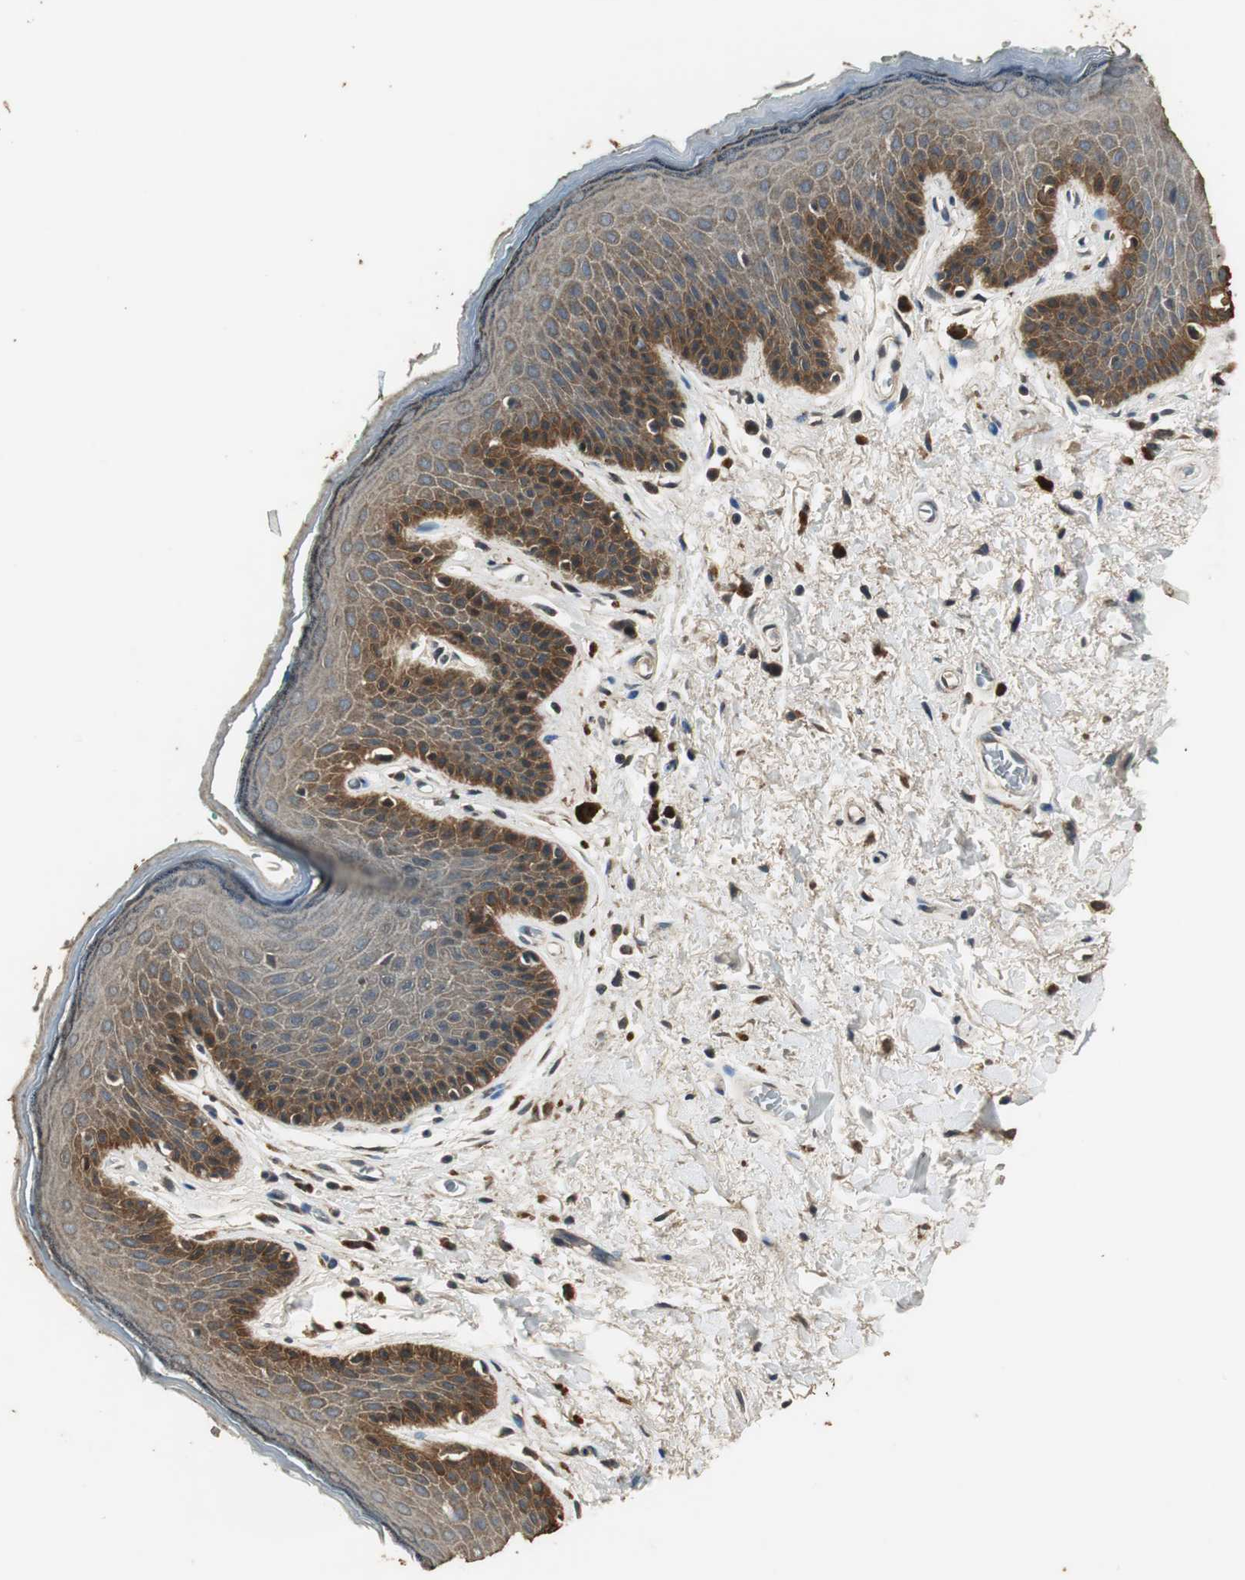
{"staining": {"intensity": "strong", "quantity": ">75%", "location": "cytoplasmic/membranous"}, "tissue": "skin", "cell_type": "Epidermal cells", "image_type": "normal", "snomed": [{"axis": "morphology", "description": "Normal tissue, NOS"}, {"axis": "topography", "description": "Anal"}], "caption": "DAB immunohistochemical staining of benign skin shows strong cytoplasmic/membranous protein positivity in about >75% of epidermal cells. Using DAB (brown) and hematoxylin (blue) stains, captured at high magnification using brightfield microscopy.", "gene": "TMPRSS4", "patient": {"sex": "male", "age": 74}}